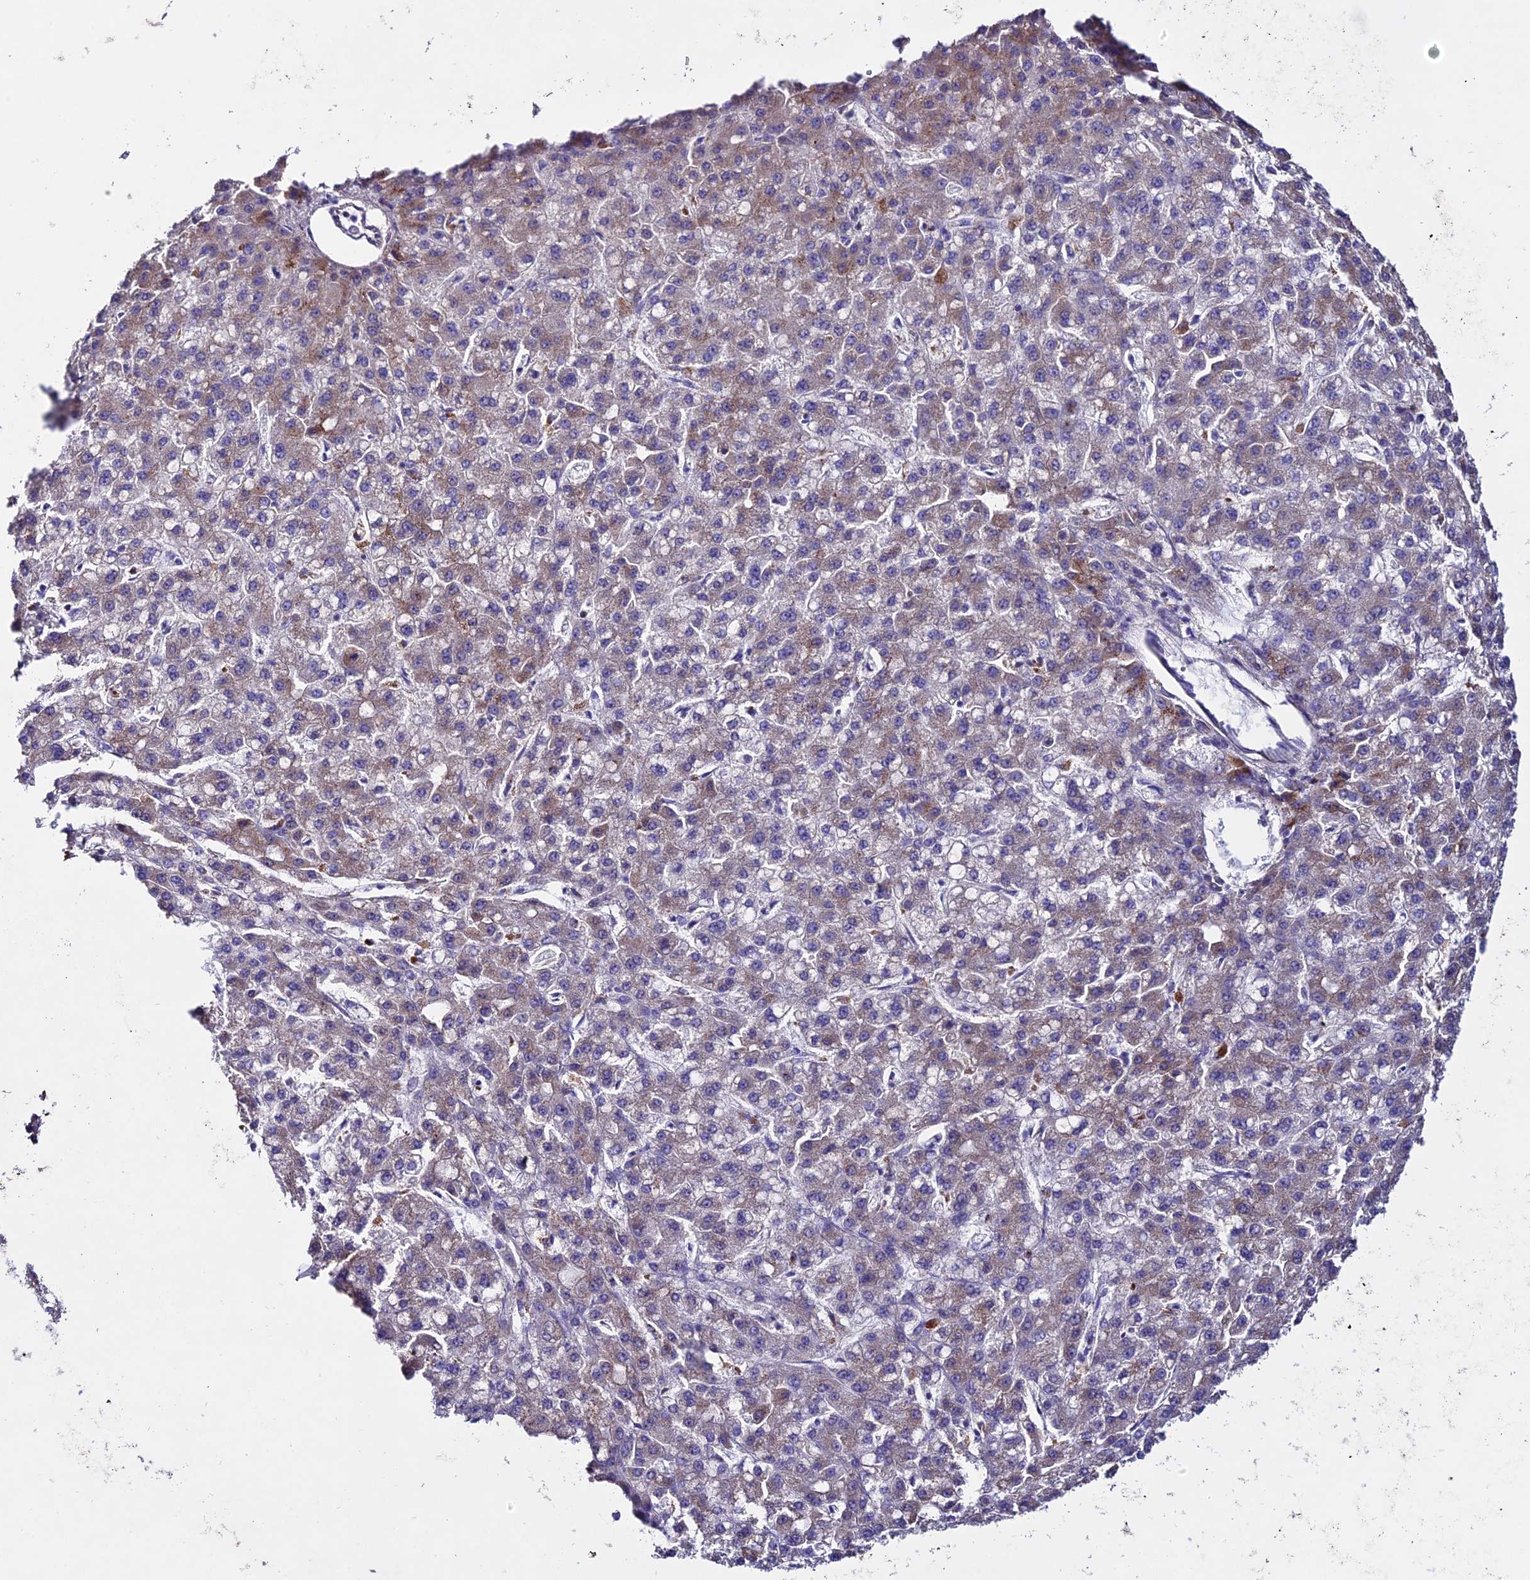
{"staining": {"intensity": "weak", "quantity": "25%-75%", "location": "cytoplasmic/membranous"}, "tissue": "liver cancer", "cell_type": "Tumor cells", "image_type": "cancer", "snomed": [{"axis": "morphology", "description": "Carcinoma, Hepatocellular, NOS"}, {"axis": "topography", "description": "Liver"}], "caption": "Protein expression analysis of liver hepatocellular carcinoma reveals weak cytoplasmic/membranous positivity in about 25%-75% of tumor cells.", "gene": "OR51Q1", "patient": {"sex": "male", "age": 67}}